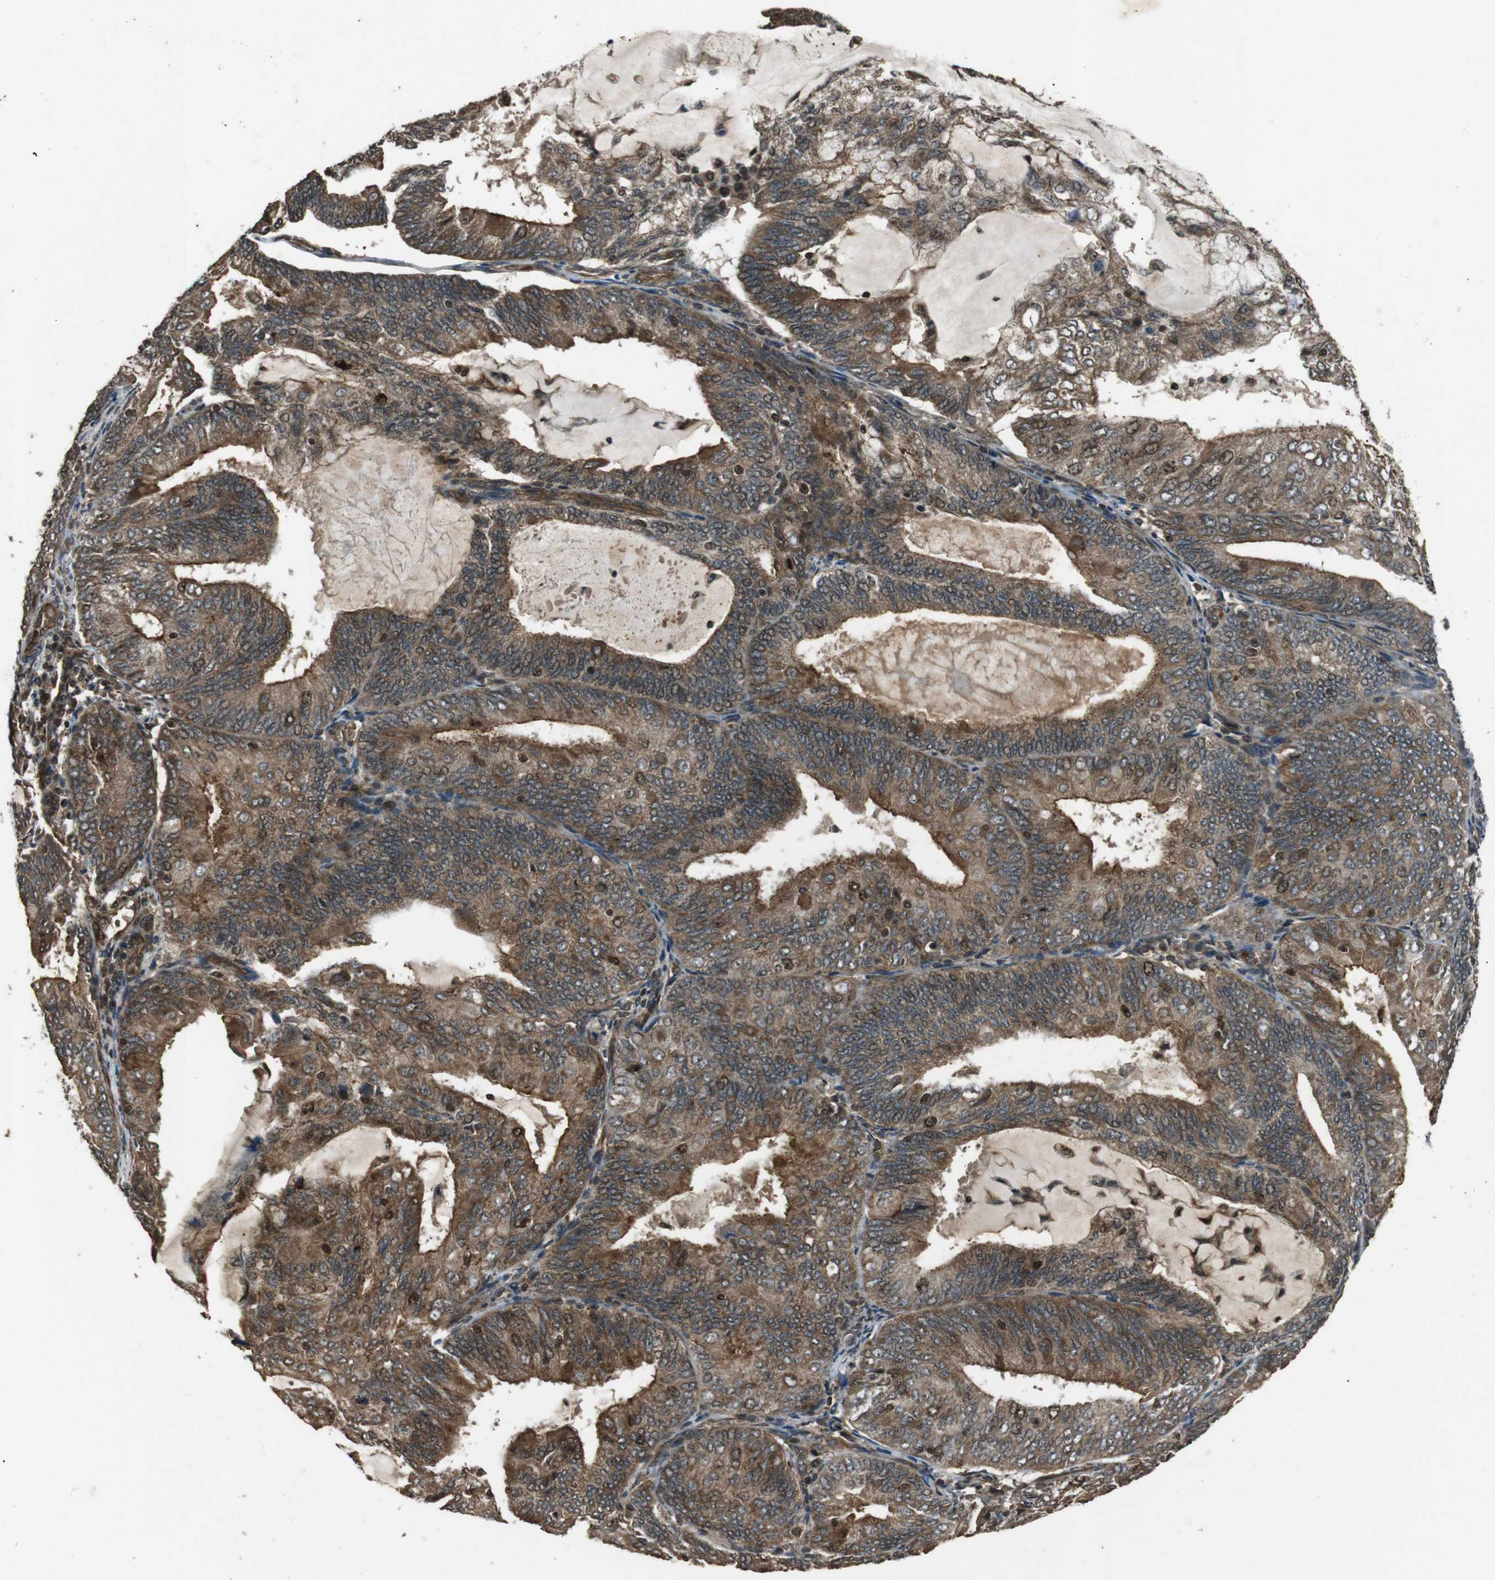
{"staining": {"intensity": "moderate", "quantity": ">75%", "location": "cytoplasmic/membranous,nuclear"}, "tissue": "endometrial cancer", "cell_type": "Tumor cells", "image_type": "cancer", "snomed": [{"axis": "morphology", "description": "Adenocarcinoma, NOS"}, {"axis": "topography", "description": "Endometrium"}], "caption": "Brown immunohistochemical staining in endometrial cancer (adenocarcinoma) demonstrates moderate cytoplasmic/membranous and nuclear staining in about >75% of tumor cells.", "gene": "PLK2", "patient": {"sex": "female", "age": 81}}